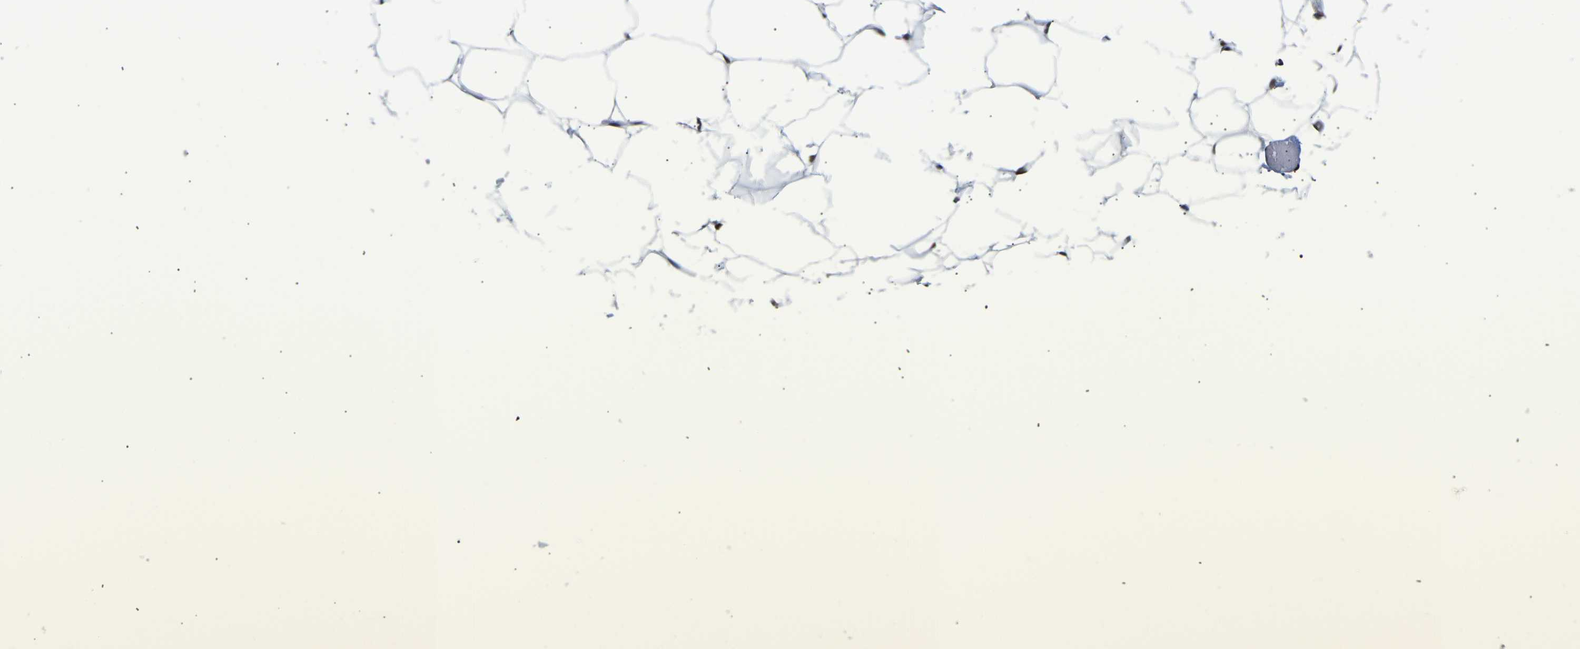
{"staining": {"intensity": "strong", "quantity": ">75%", "location": "nuclear"}, "tissue": "adipose tissue", "cell_type": "Adipocytes", "image_type": "normal", "snomed": [{"axis": "morphology", "description": "Normal tissue, NOS"}, {"axis": "topography", "description": "Breast"}, {"axis": "topography", "description": "Adipose tissue"}], "caption": "Immunohistochemical staining of benign adipose tissue exhibits high levels of strong nuclear positivity in approximately >75% of adipocytes.", "gene": "SSBP2", "patient": {"sex": "female", "age": 25}}